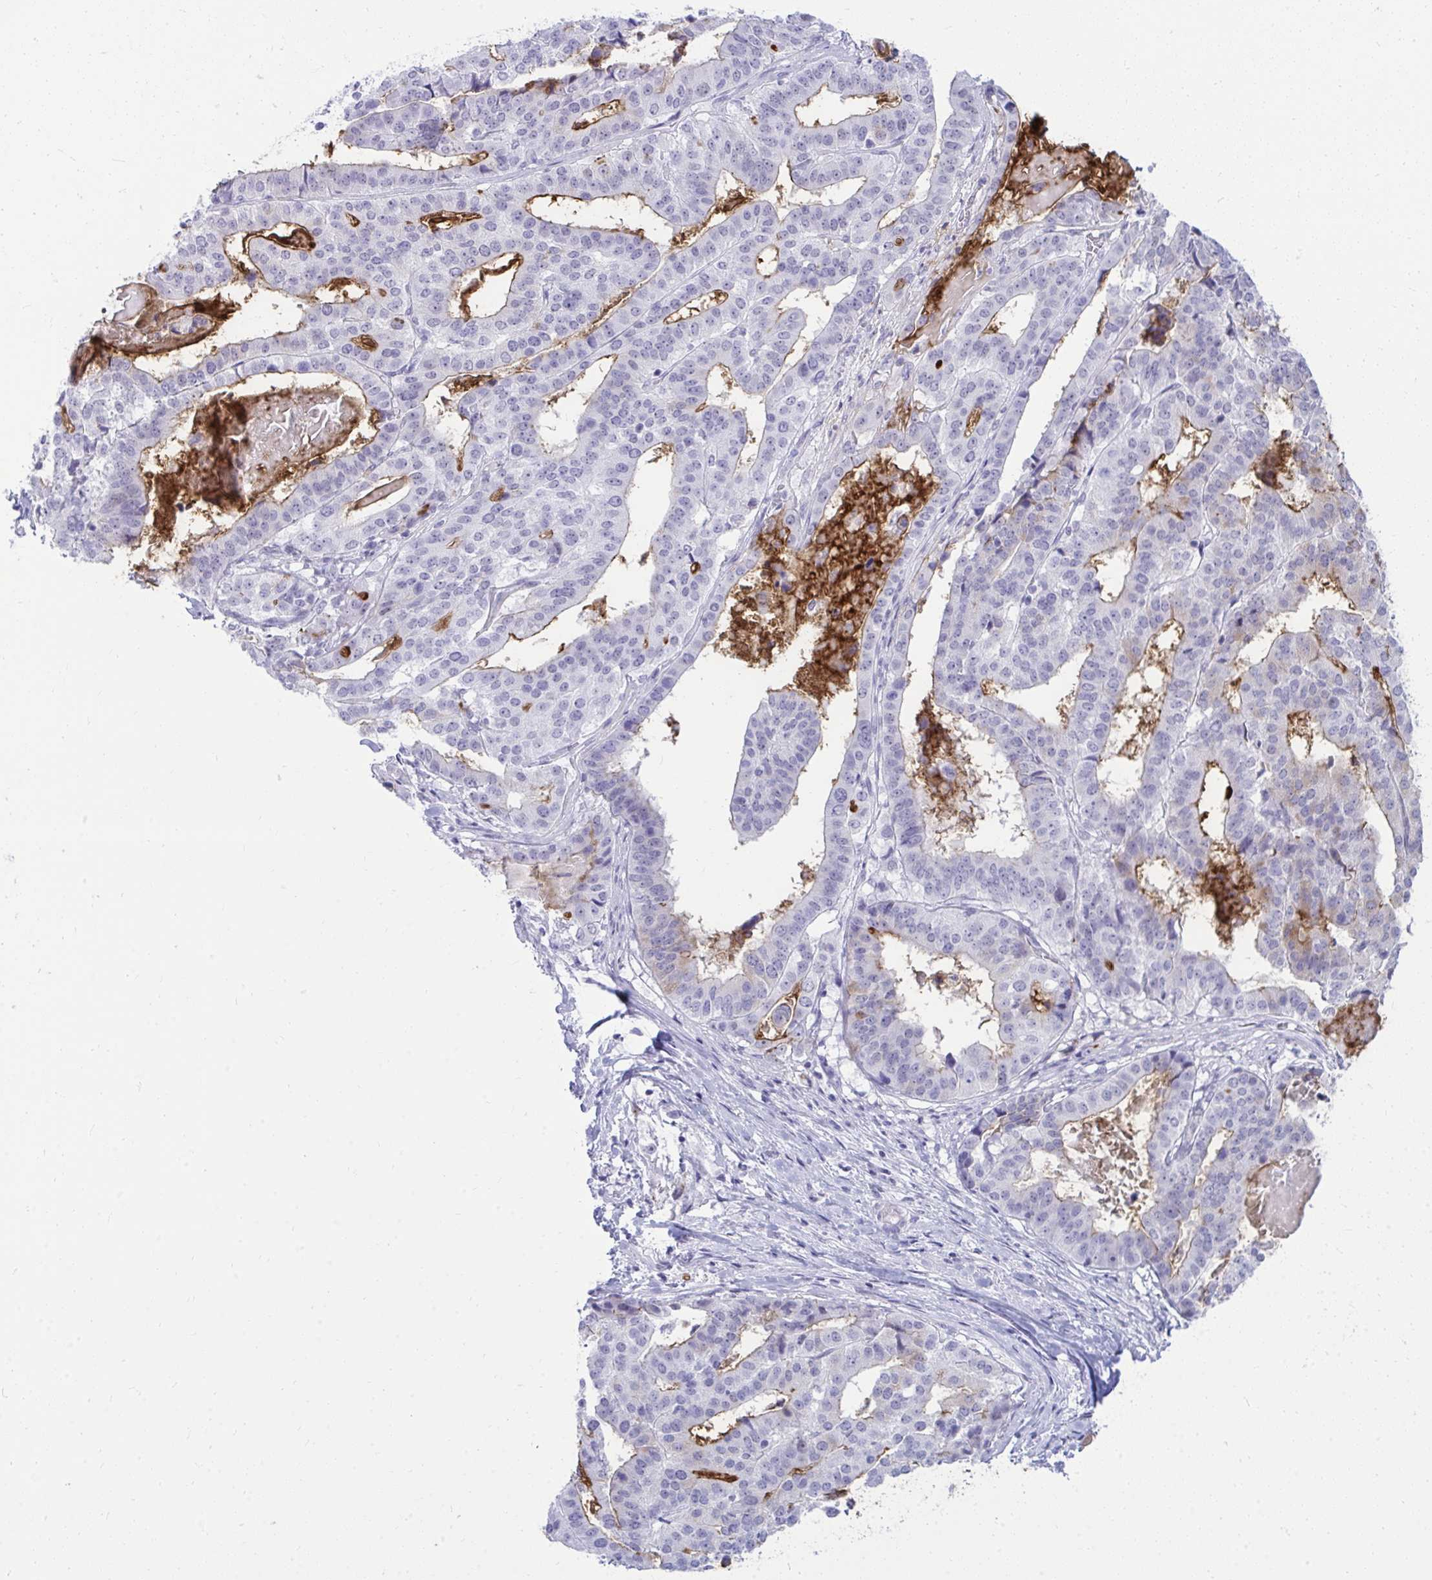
{"staining": {"intensity": "moderate", "quantity": "<25%", "location": "cytoplasmic/membranous"}, "tissue": "stomach cancer", "cell_type": "Tumor cells", "image_type": "cancer", "snomed": [{"axis": "morphology", "description": "Adenocarcinoma, NOS"}, {"axis": "topography", "description": "Stomach"}], "caption": "The micrograph displays staining of stomach cancer (adenocarcinoma), revealing moderate cytoplasmic/membranous protein staining (brown color) within tumor cells.", "gene": "OR5F1", "patient": {"sex": "male", "age": 48}}